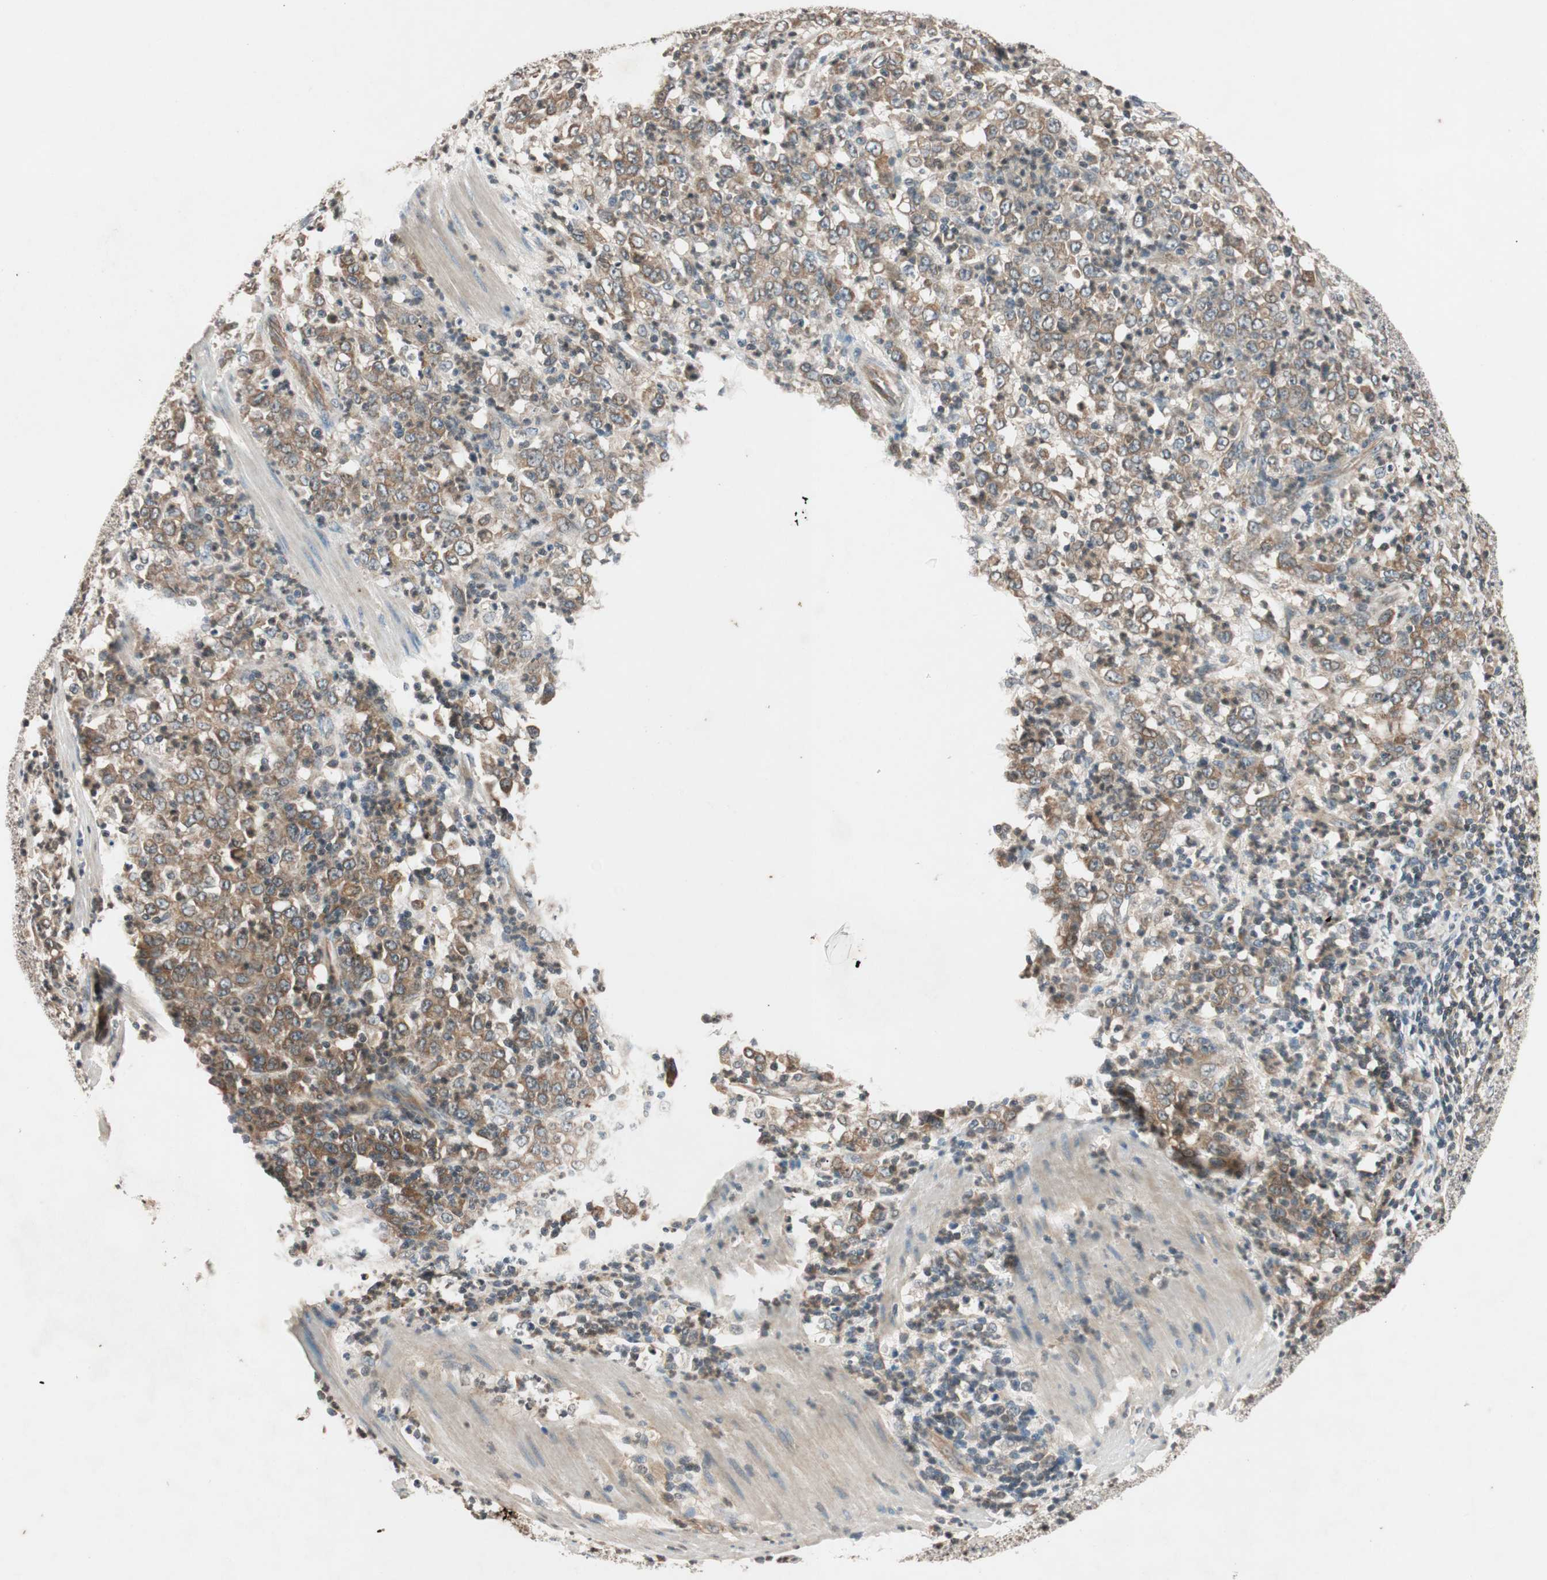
{"staining": {"intensity": "moderate", "quantity": ">75%", "location": "cytoplasmic/membranous"}, "tissue": "stomach cancer", "cell_type": "Tumor cells", "image_type": "cancer", "snomed": [{"axis": "morphology", "description": "Adenocarcinoma, NOS"}, {"axis": "topography", "description": "Stomach, lower"}], "caption": "Tumor cells exhibit medium levels of moderate cytoplasmic/membranous expression in approximately >75% of cells in human stomach adenocarcinoma.", "gene": "GCLM", "patient": {"sex": "female", "age": 71}}